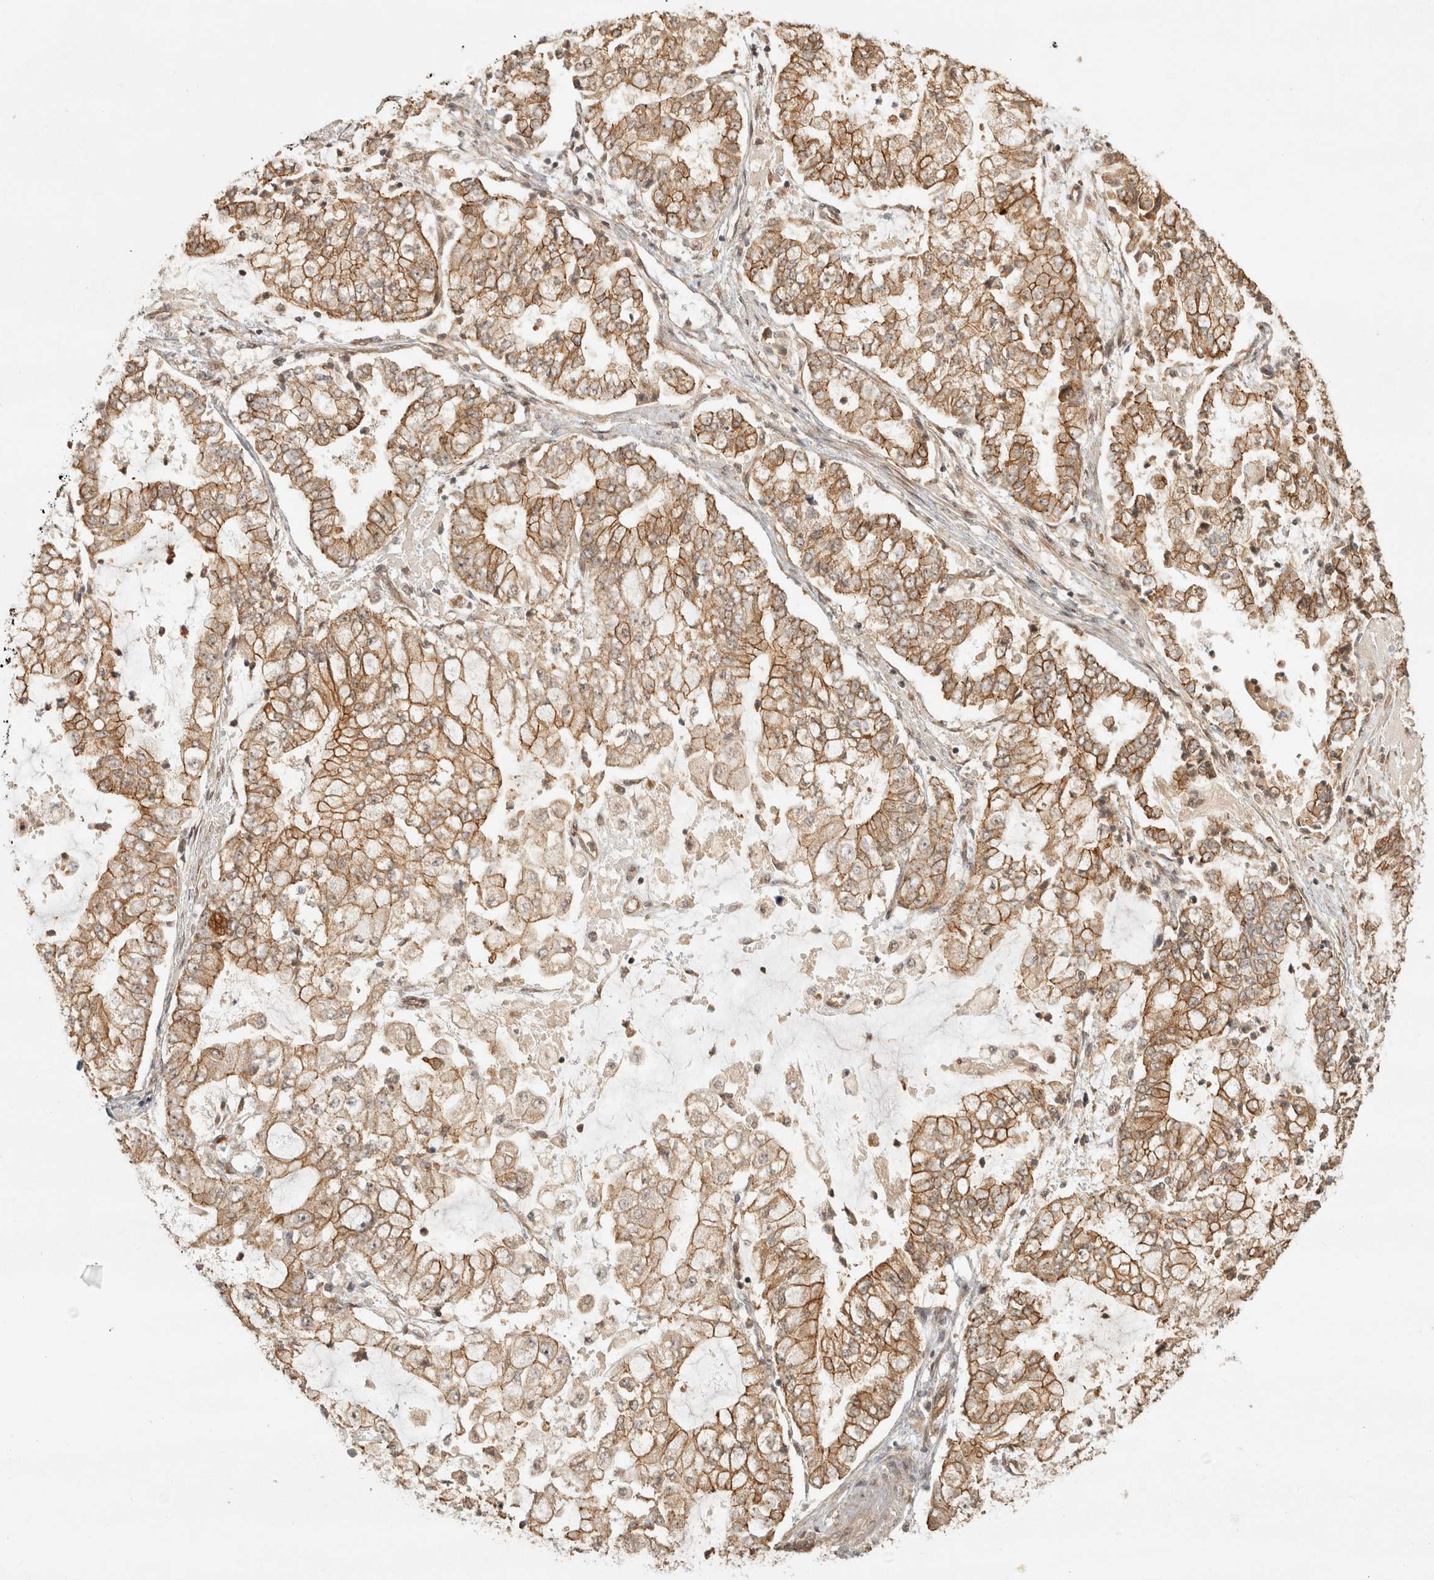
{"staining": {"intensity": "moderate", "quantity": ">75%", "location": "cytoplasmic/membranous"}, "tissue": "stomach cancer", "cell_type": "Tumor cells", "image_type": "cancer", "snomed": [{"axis": "morphology", "description": "Adenocarcinoma, NOS"}, {"axis": "topography", "description": "Stomach"}], "caption": "Immunohistochemistry photomicrograph of human stomach cancer stained for a protein (brown), which displays medium levels of moderate cytoplasmic/membranous staining in approximately >75% of tumor cells.", "gene": "CAMSAP2", "patient": {"sex": "male", "age": 76}}